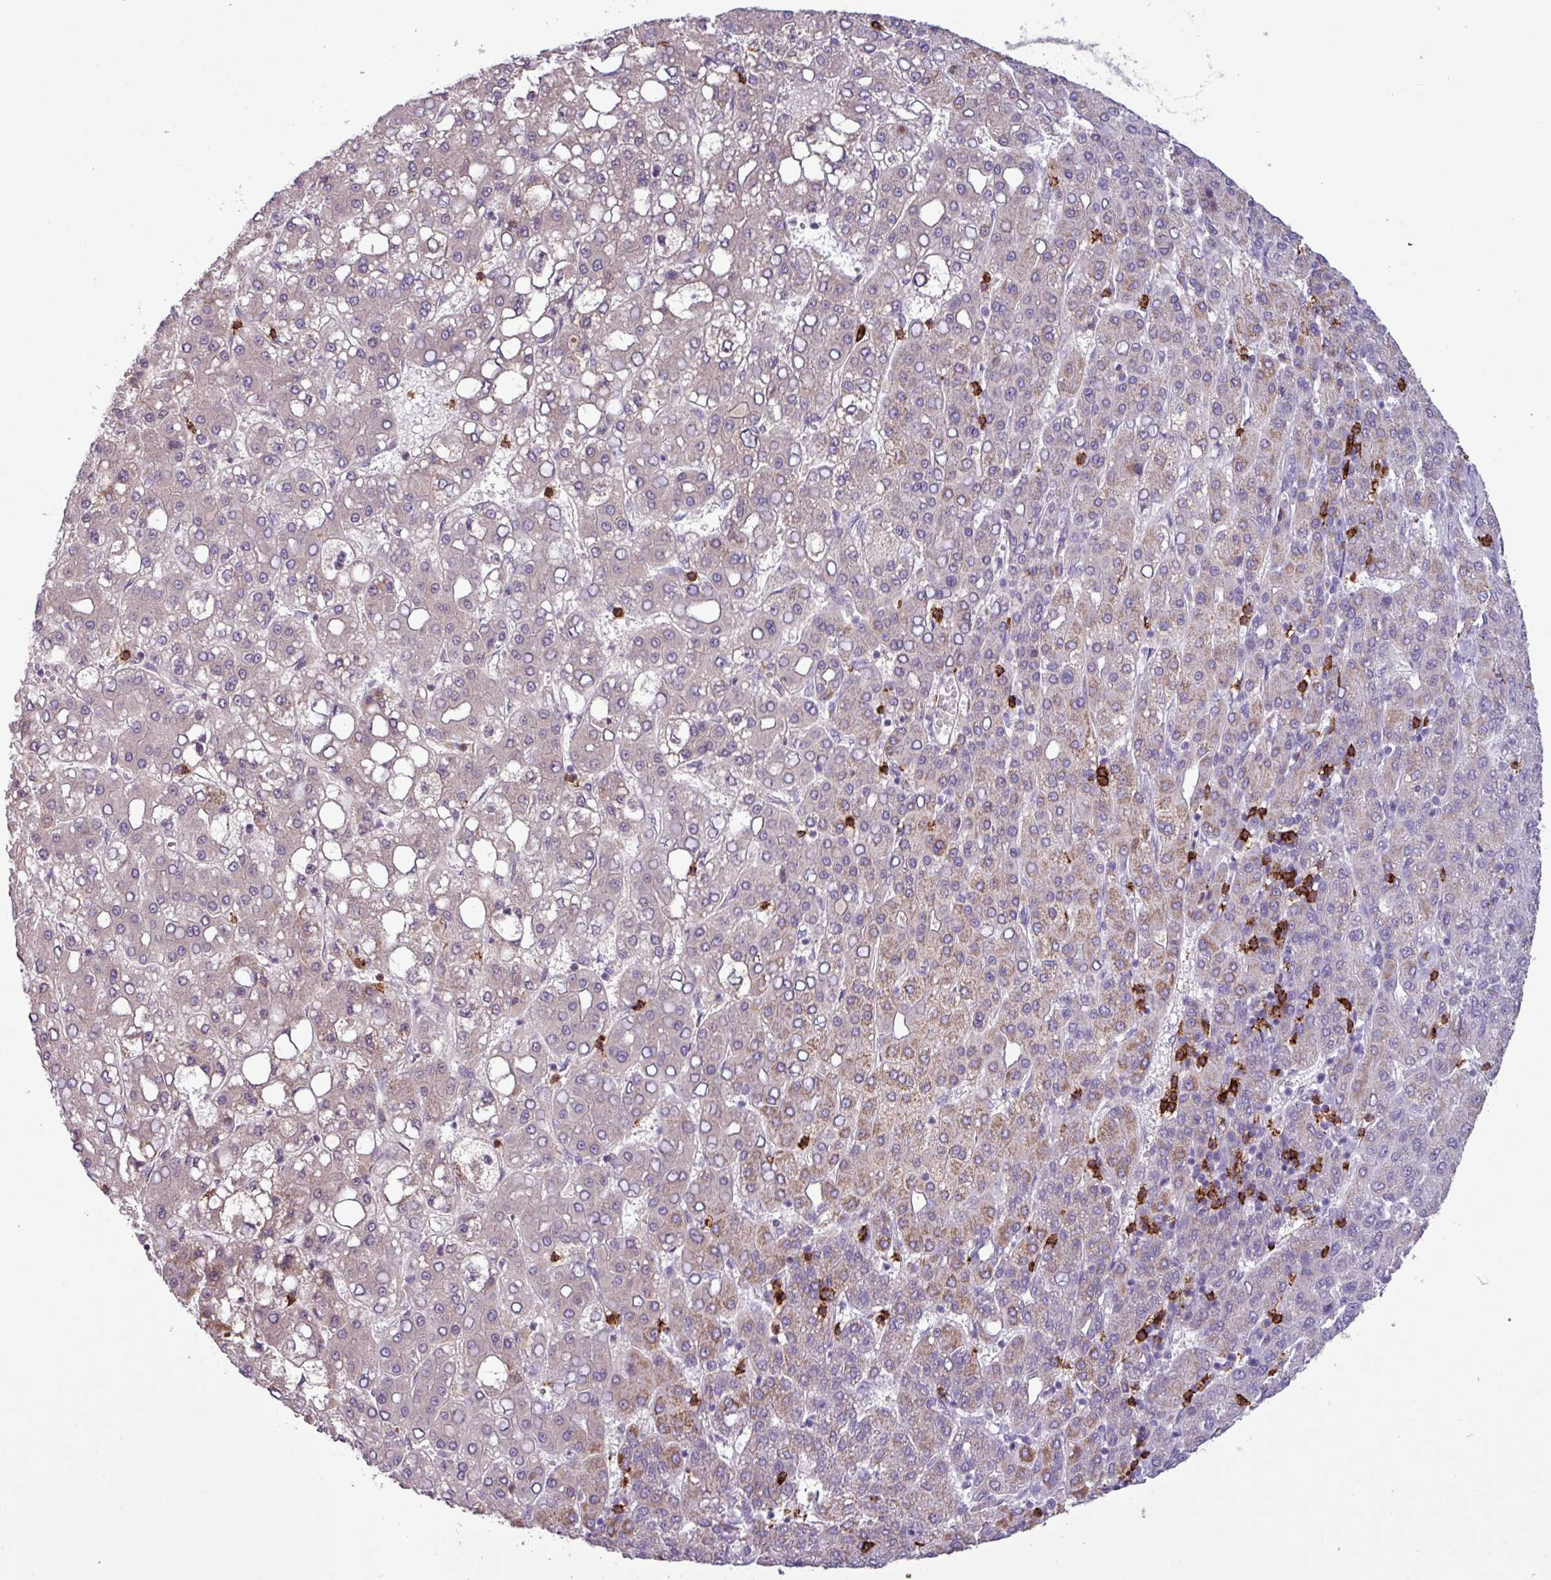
{"staining": {"intensity": "moderate", "quantity": "<25%", "location": "cytoplasmic/membranous"}, "tissue": "liver cancer", "cell_type": "Tumor cells", "image_type": "cancer", "snomed": [{"axis": "morphology", "description": "Carcinoma, Hepatocellular, NOS"}, {"axis": "topography", "description": "Liver"}], "caption": "Immunohistochemical staining of liver cancer shows low levels of moderate cytoplasmic/membranous protein staining in about <25% of tumor cells.", "gene": "CD8A", "patient": {"sex": "male", "age": 65}}